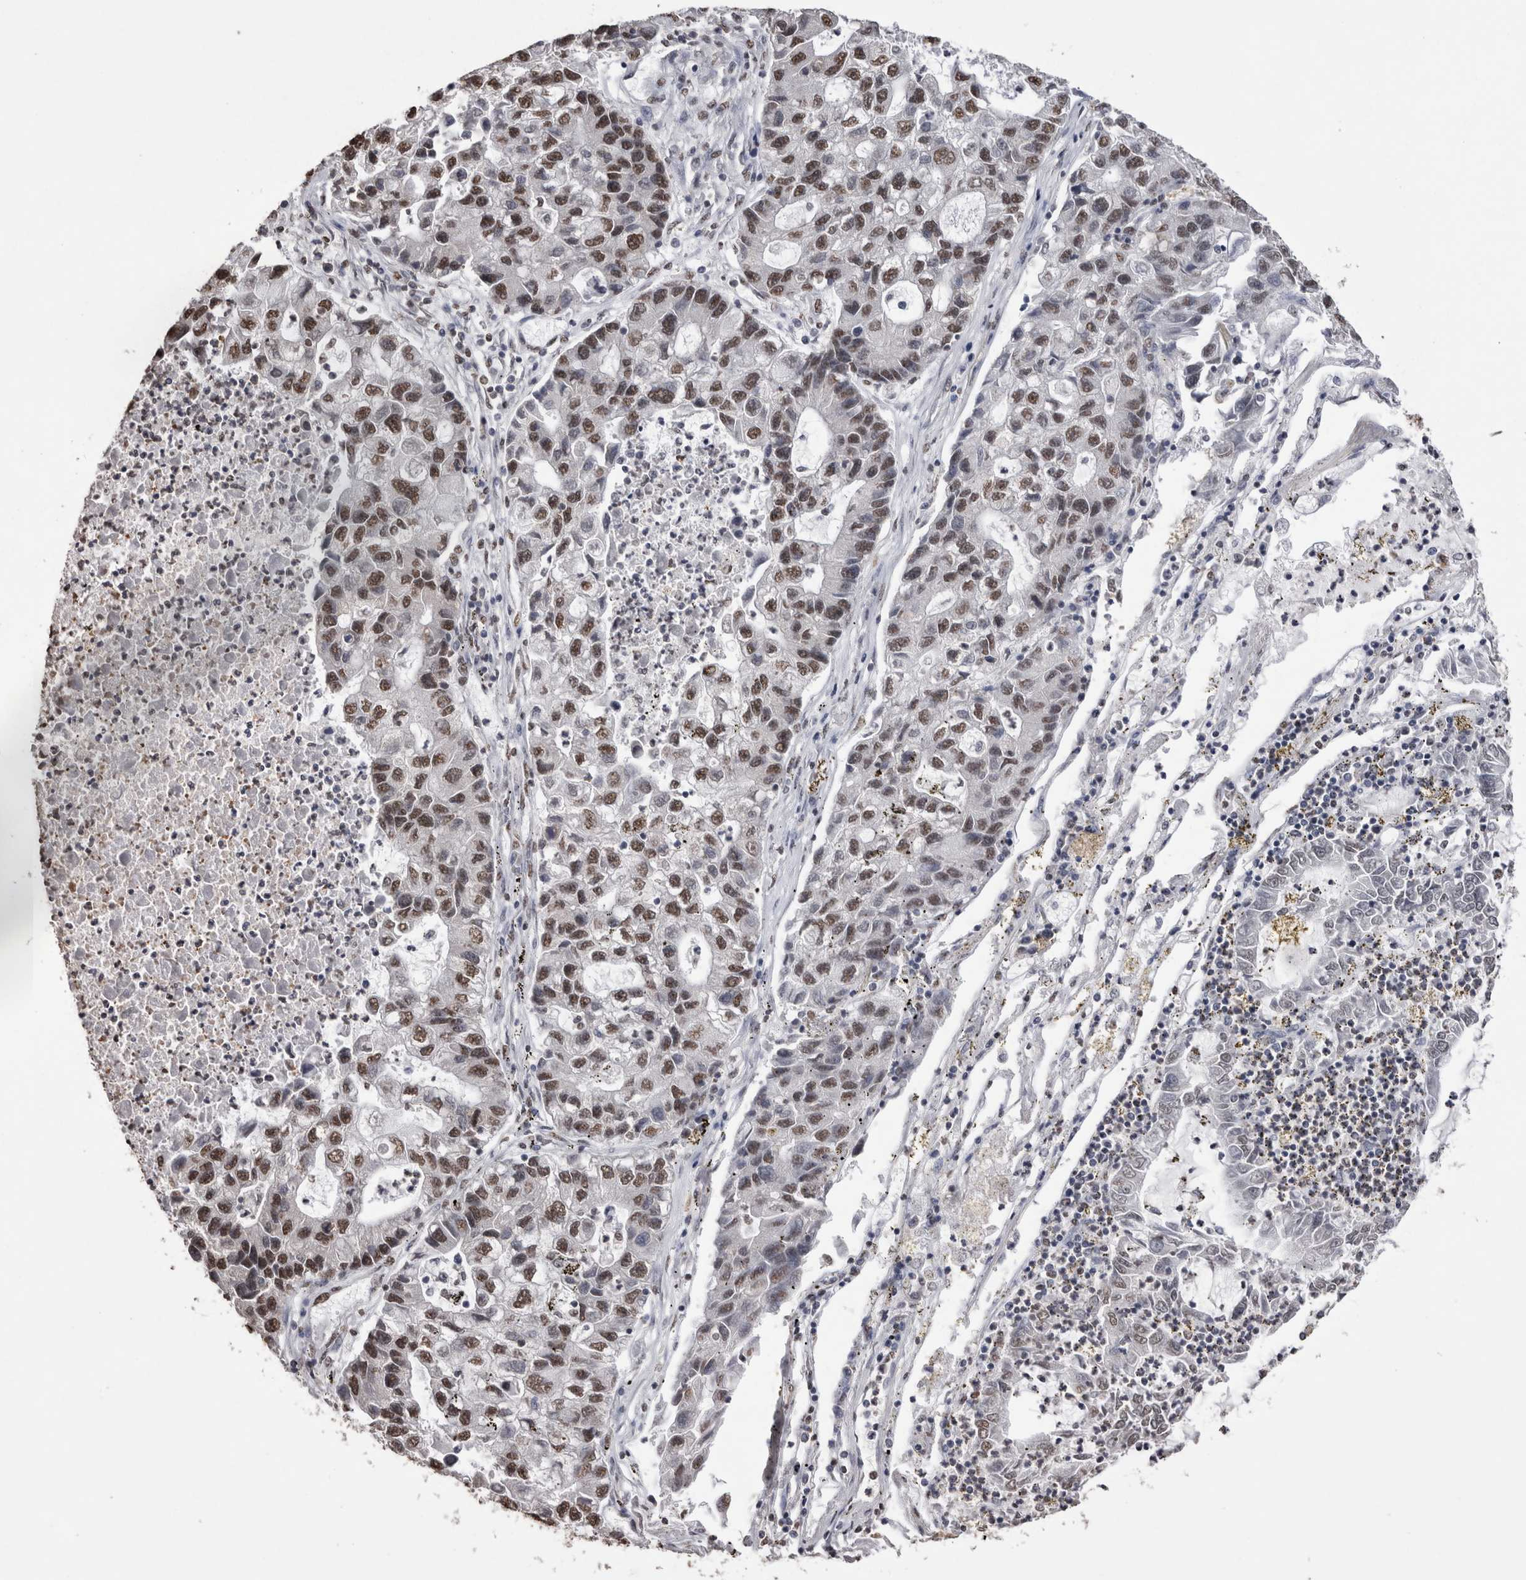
{"staining": {"intensity": "moderate", "quantity": ">75%", "location": "nuclear"}, "tissue": "lung cancer", "cell_type": "Tumor cells", "image_type": "cancer", "snomed": [{"axis": "morphology", "description": "Adenocarcinoma, NOS"}, {"axis": "topography", "description": "Lung"}], "caption": "Moderate nuclear protein positivity is present in about >75% of tumor cells in adenocarcinoma (lung).", "gene": "NTHL1", "patient": {"sex": "female", "age": 51}}